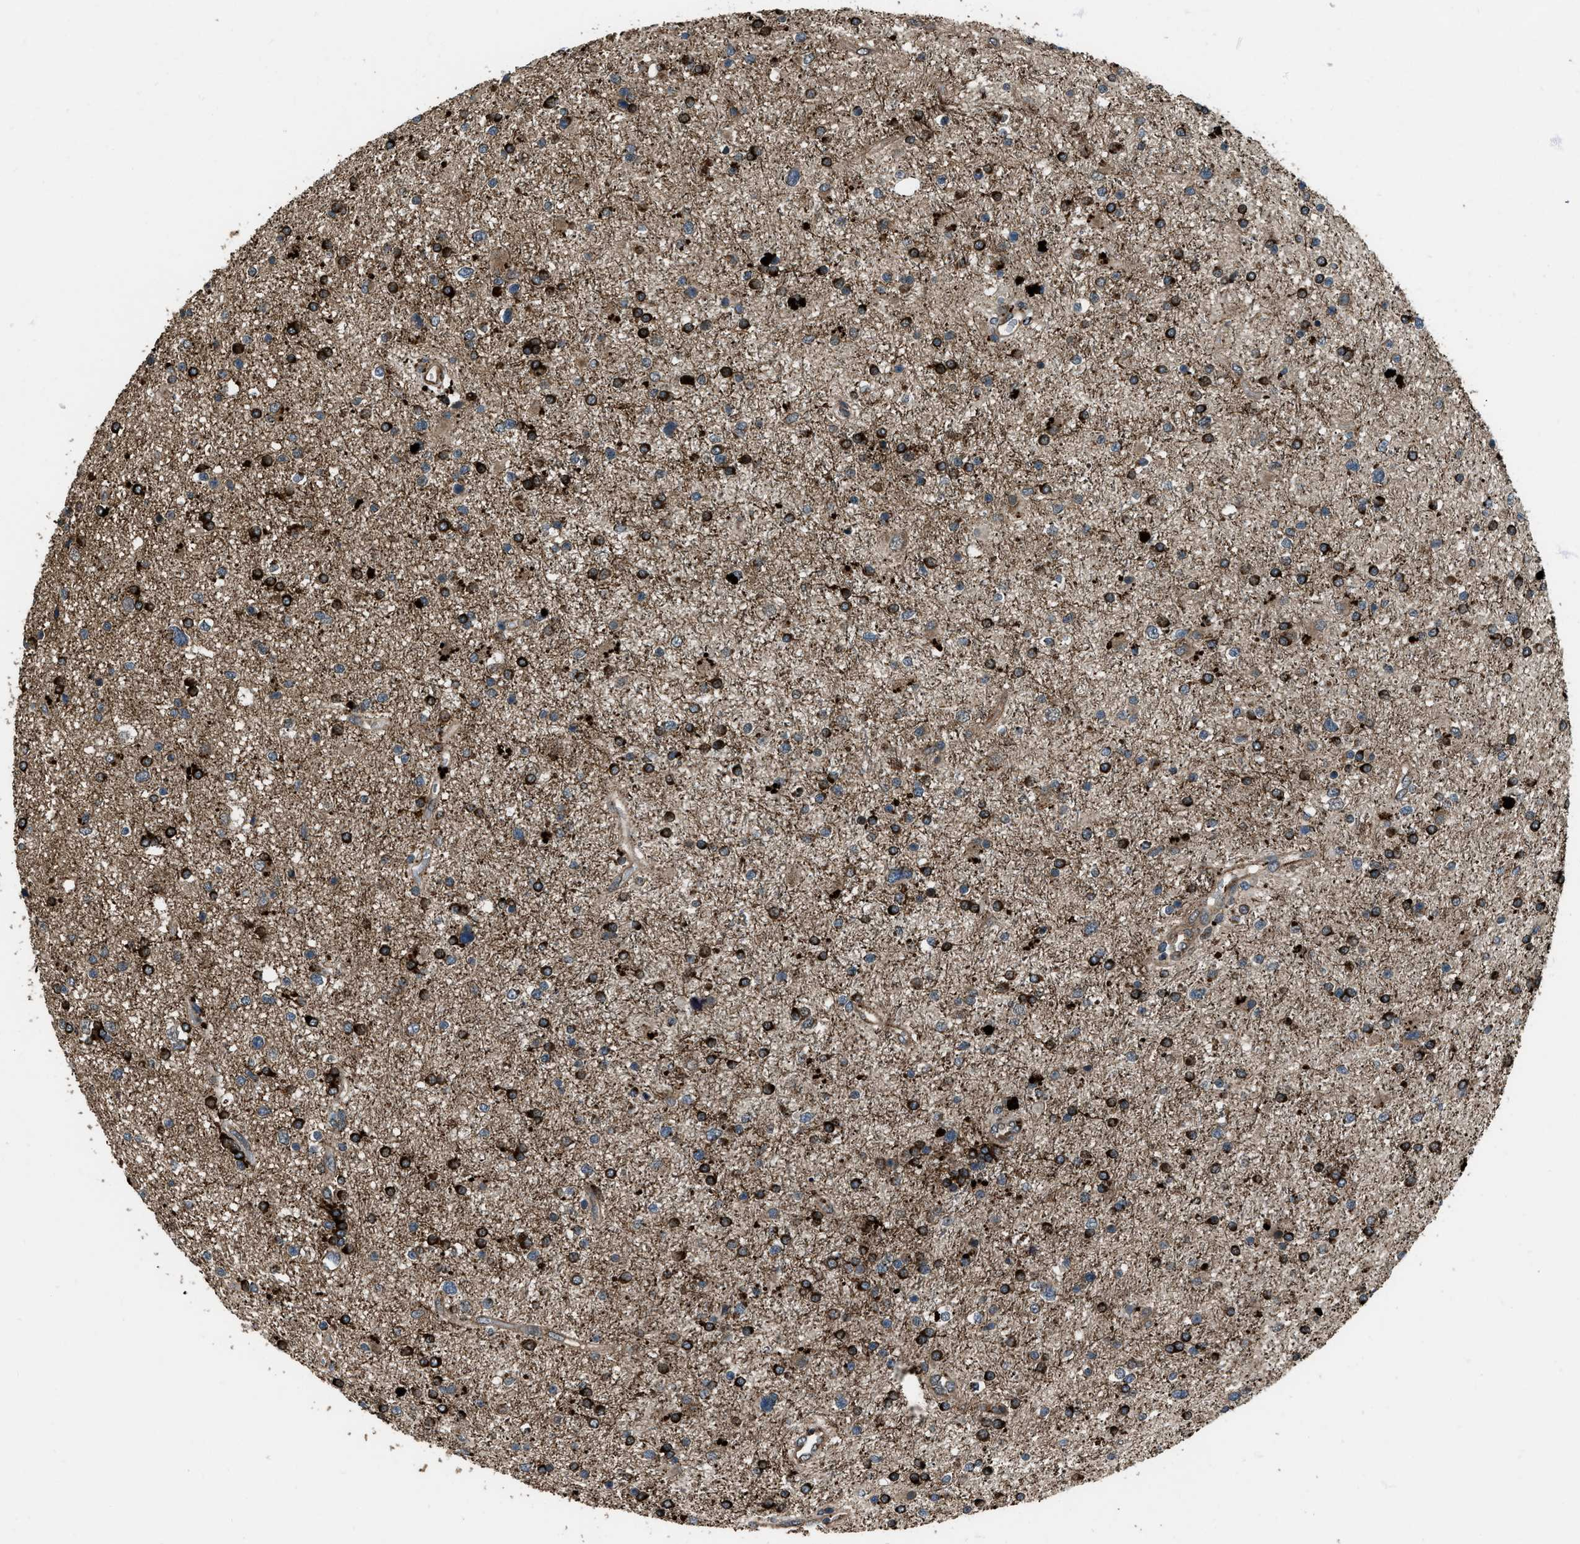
{"staining": {"intensity": "strong", "quantity": "25%-75%", "location": "cytoplasmic/membranous"}, "tissue": "glioma", "cell_type": "Tumor cells", "image_type": "cancer", "snomed": [{"axis": "morphology", "description": "Glioma, malignant, High grade"}, {"axis": "topography", "description": "Brain"}], "caption": "IHC staining of malignant high-grade glioma, which displays high levels of strong cytoplasmic/membranous positivity in approximately 25%-75% of tumor cells indicating strong cytoplasmic/membranous protein staining. The staining was performed using DAB (brown) for protein detection and nuclei were counterstained in hematoxylin (blue).", "gene": "IRAK4", "patient": {"sex": "male", "age": 33}}